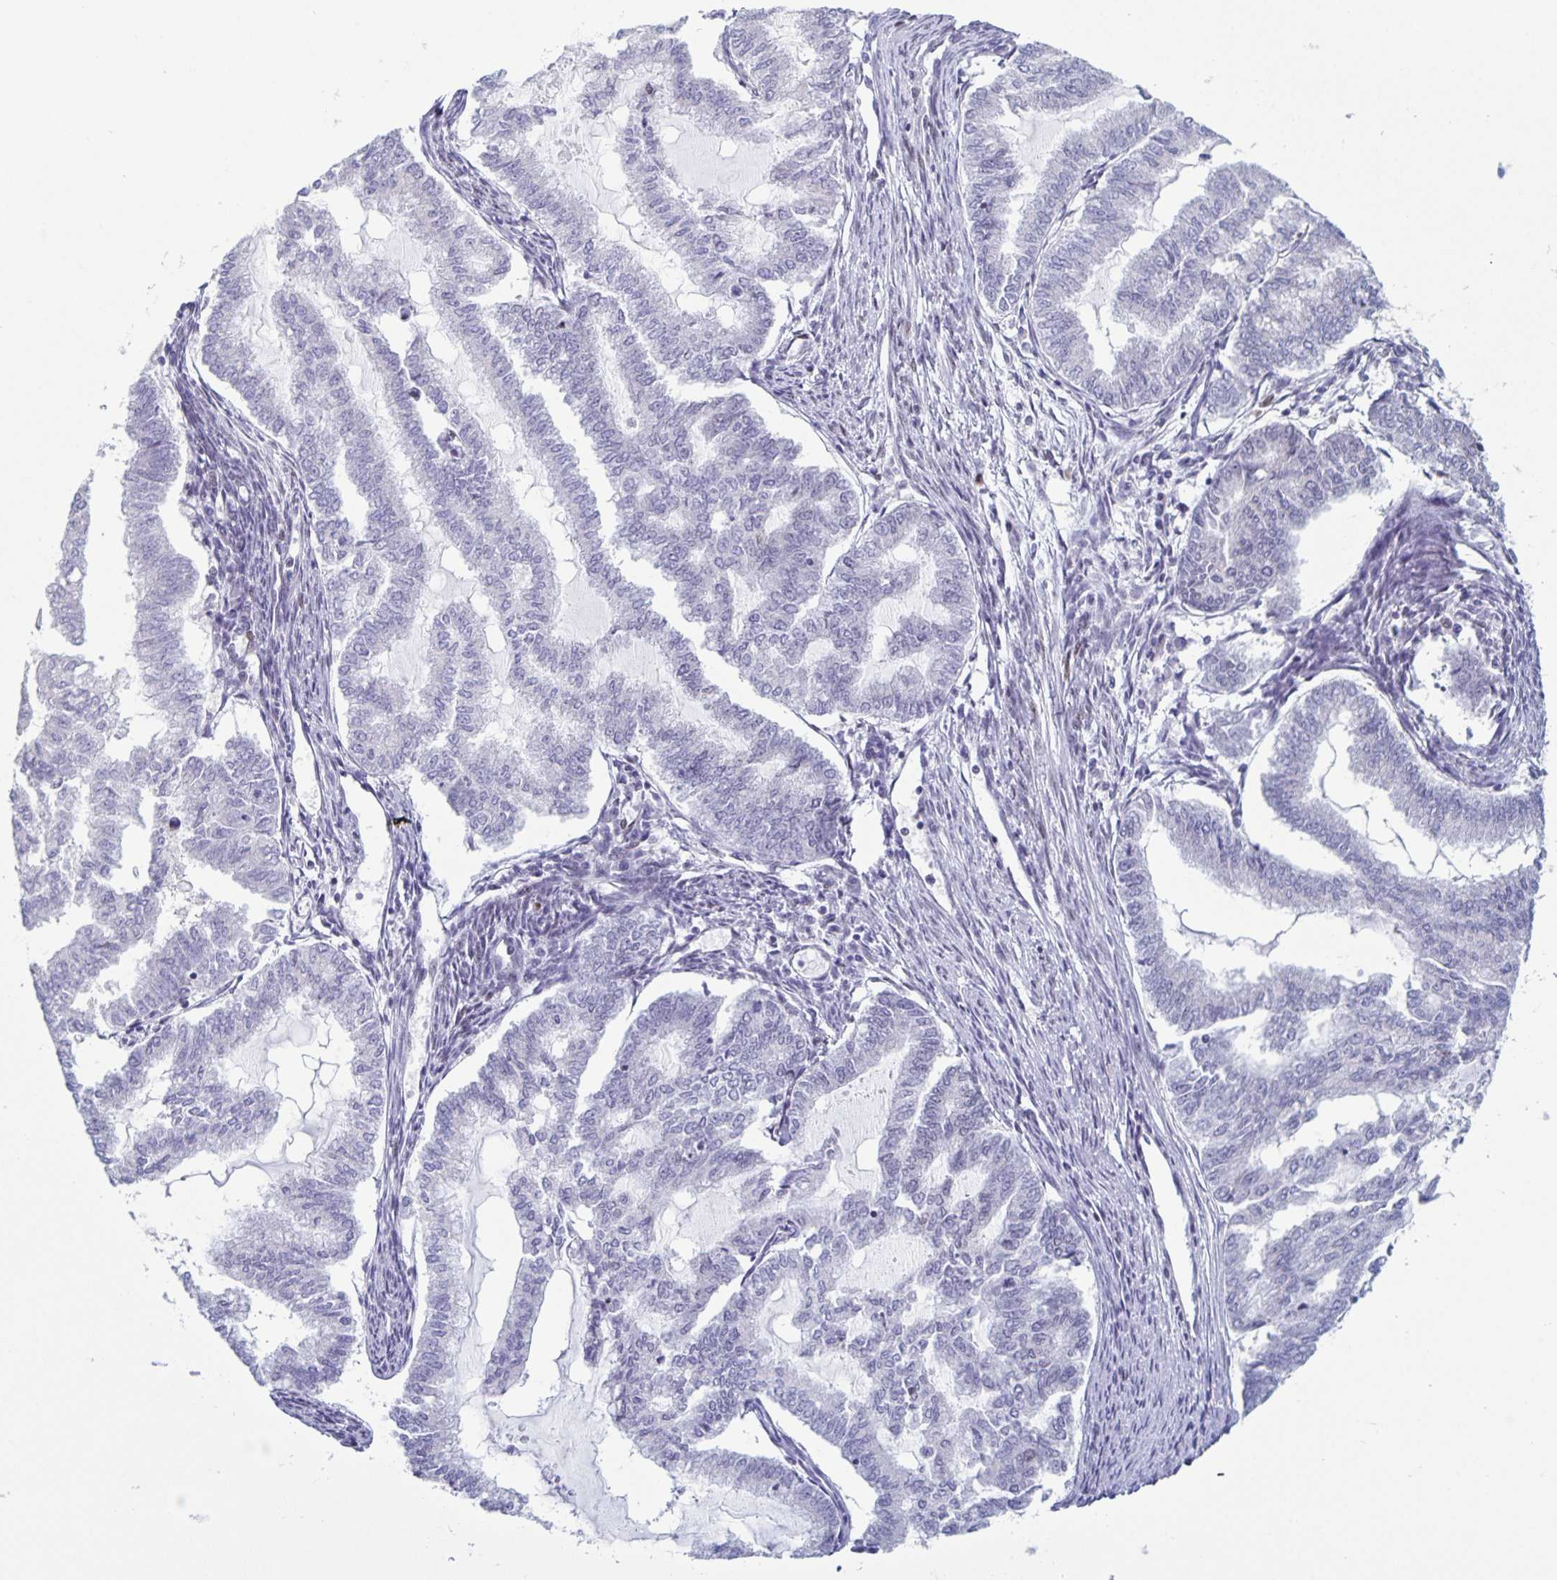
{"staining": {"intensity": "weak", "quantity": "<25%", "location": "nuclear"}, "tissue": "endometrial cancer", "cell_type": "Tumor cells", "image_type": "cancer", "snomed": [{"axis": "morphology", "description": "Adenocarcinoma, NOS"}, {"axis": "topography", "description": "Endometrium"}], "caption": "The image displays no staining of tumor cells in endometrial adenocarcinoma.", "gene": "JUND", "patient": {"sex": "female", "age": 79}}